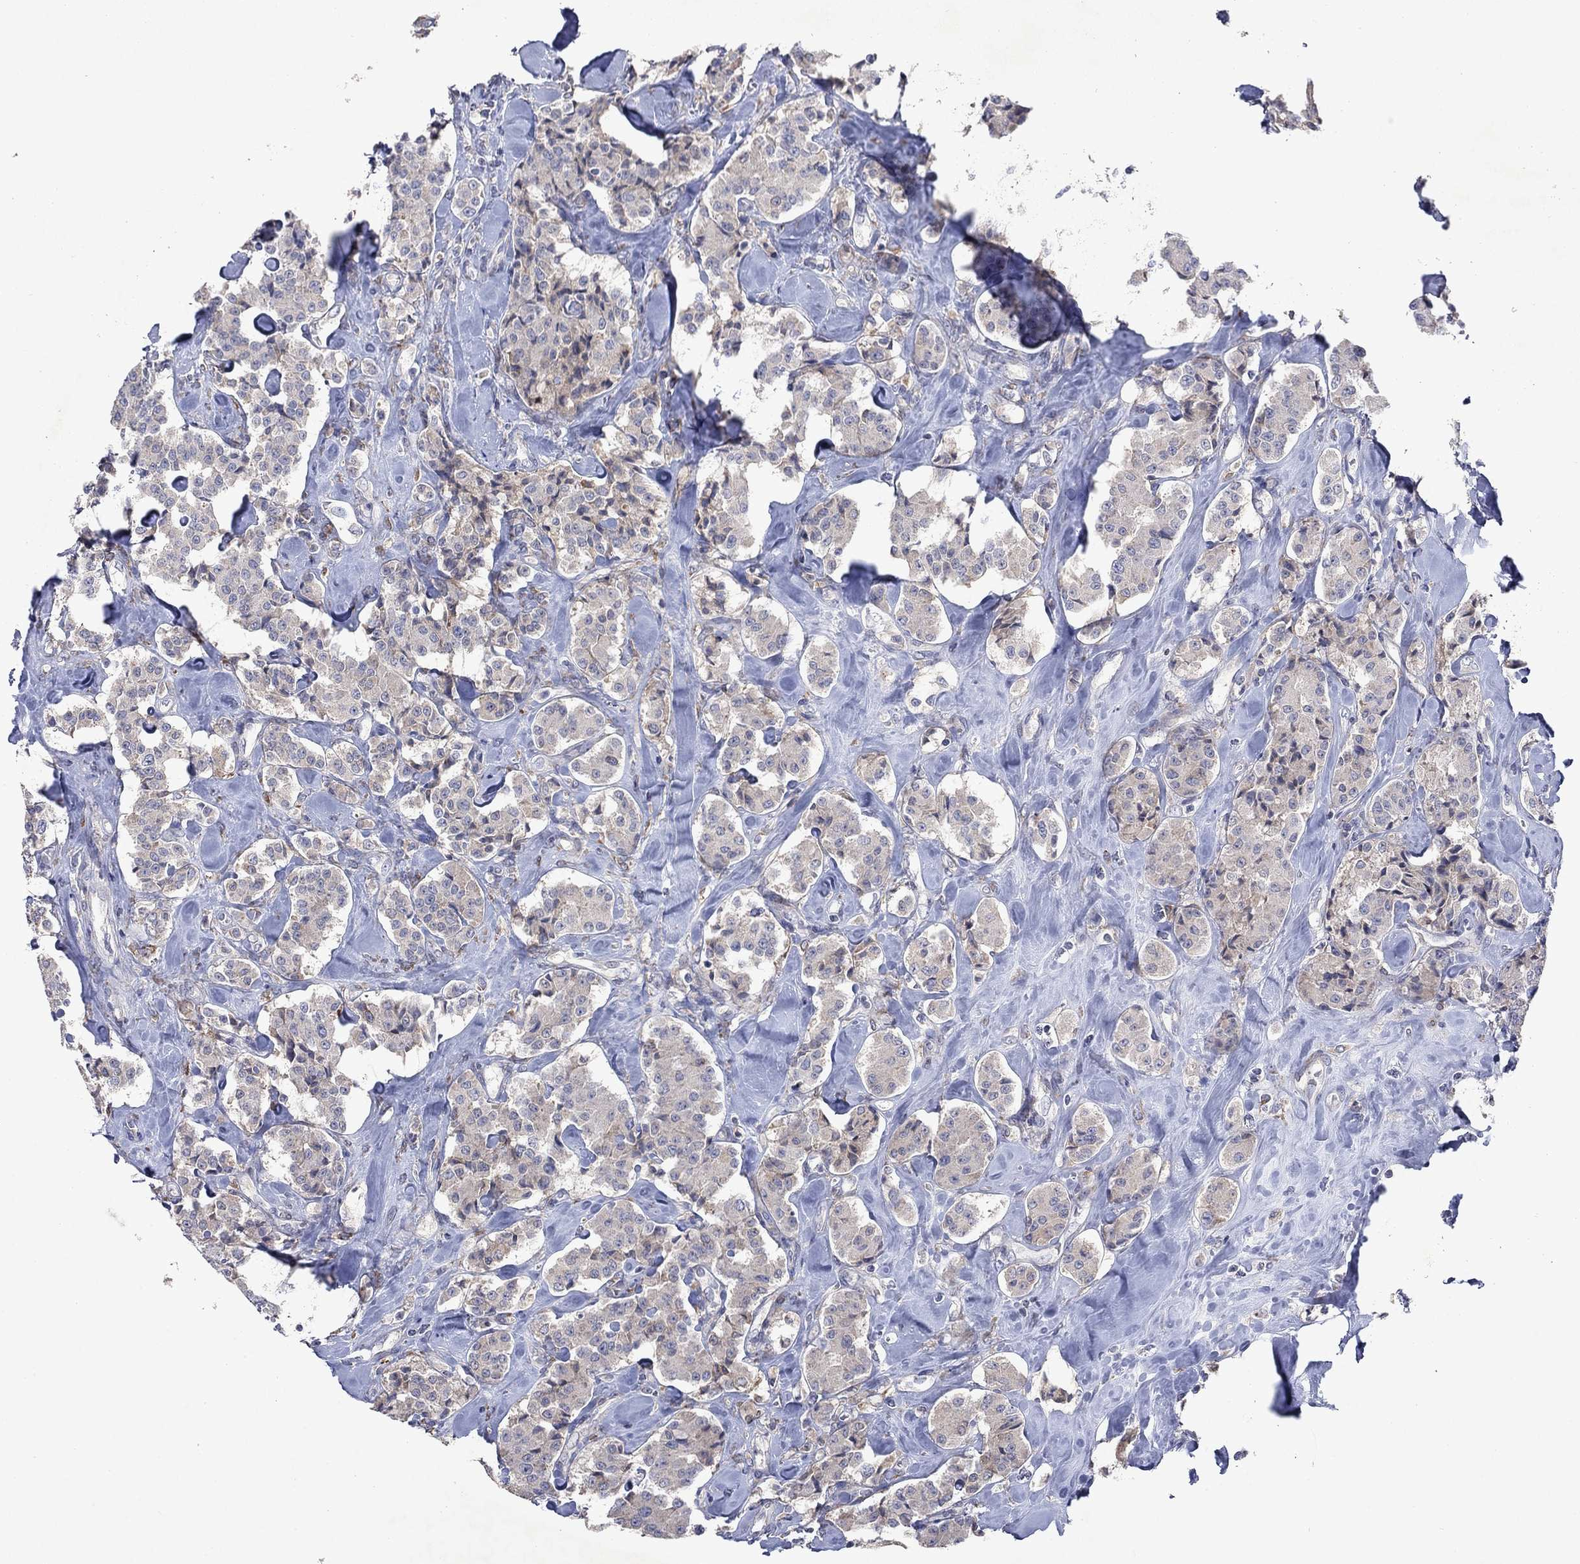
{"staining": {"intensity": "negative", "quantity": "none", "location": "none"}, "tissue": "carcinoid", "cell_type": "Tumor cells", "image_type": "cancer", "snomed": [{"axis": "morphology", "description": "Carcinoid, malignant, NOS"}, {"axis": "topography", "description": "Pancreas"}], "caption": "Tumor cells are negative for protein expression in human carcinoid.", "gene": "TMEM97", "patient": {"sex": "male", "age": 41}}